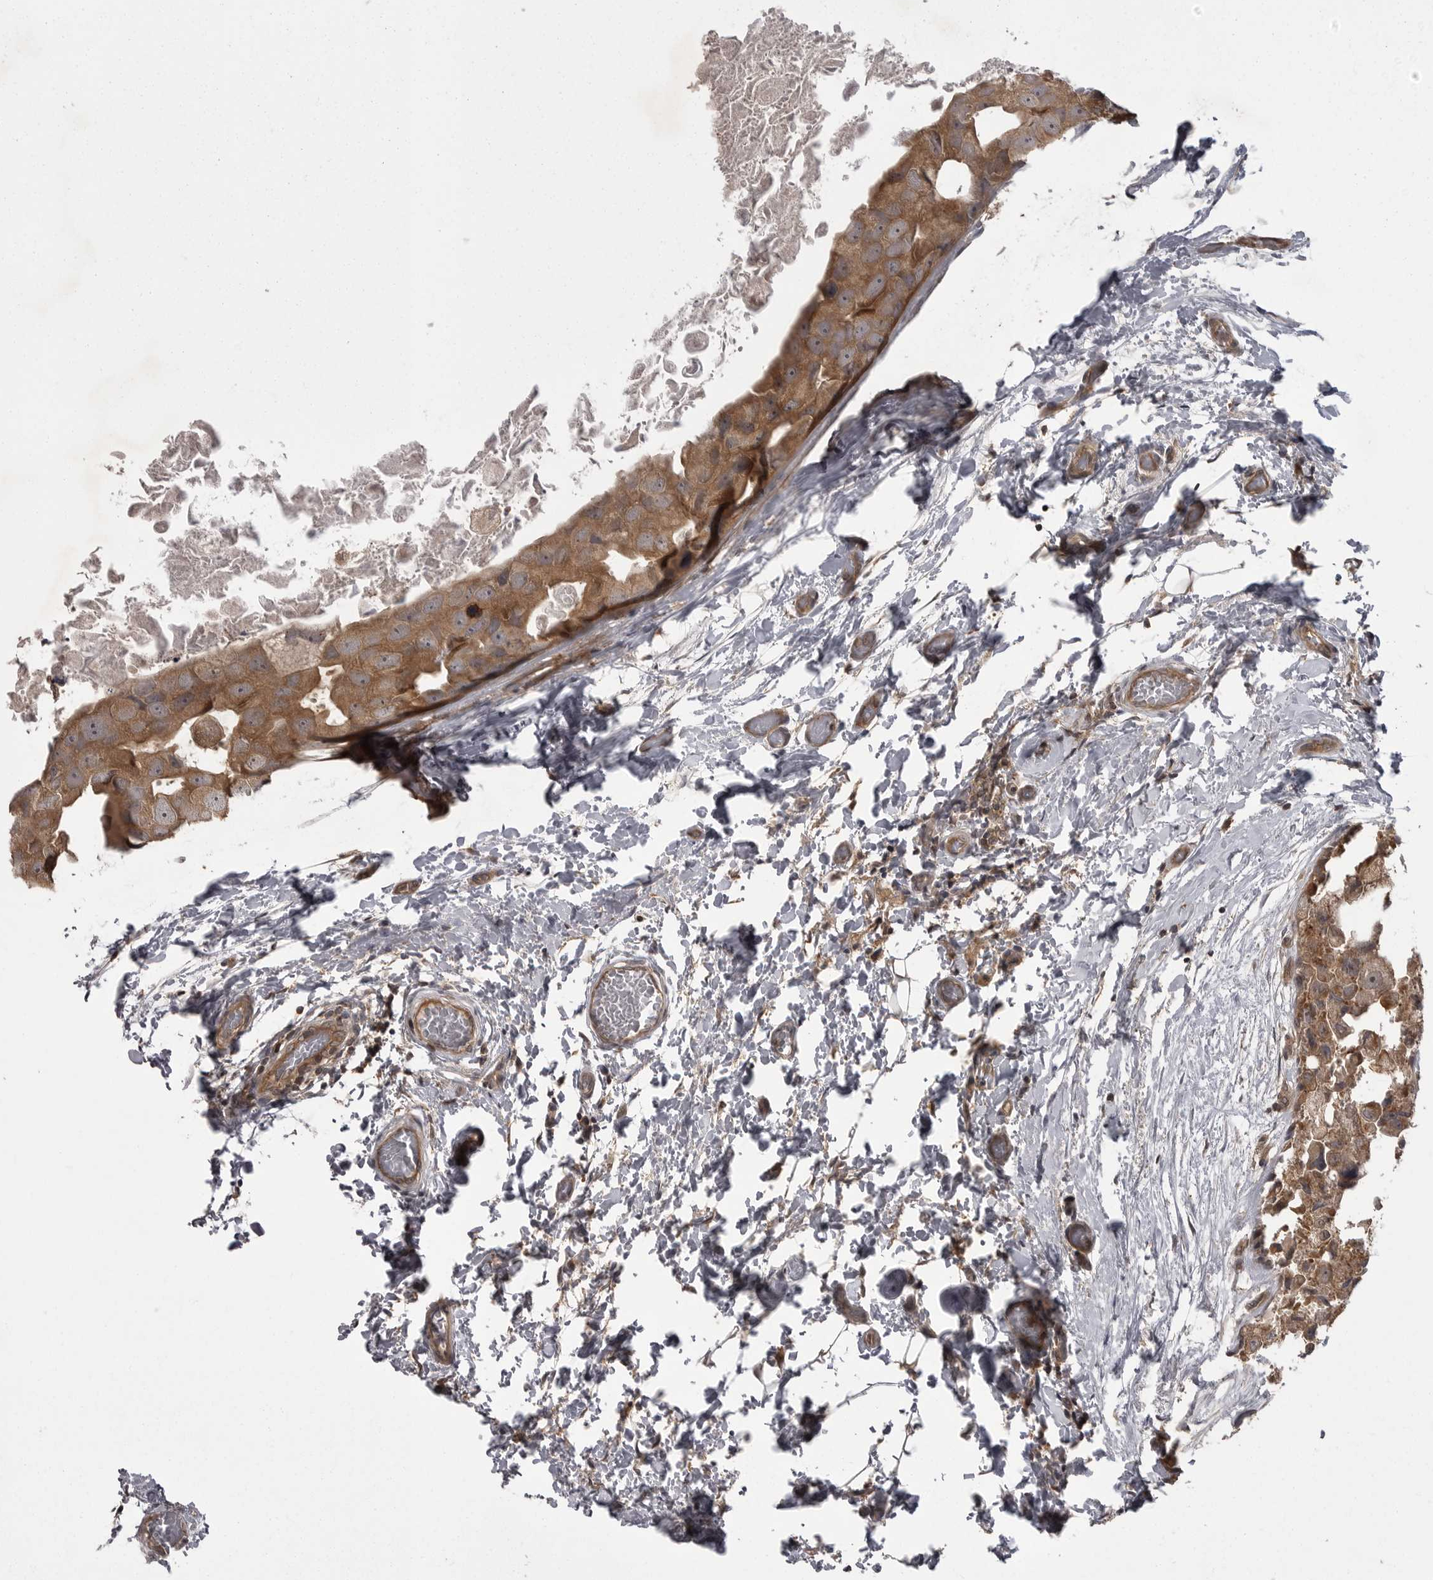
{"staining": {"intensity": "moderate", "quantity": ">75%", "location": "cytoplasmic/membranous"}, "tissue": "breast cancer", "cell_type": "Tumor cells", "image_type": "cancer", "snomed": [{"axis": "morphology", "description": "Duct carcinoma"}, {"axis": "topography", "description": "Breast"}], "caption": "Human breast infiltrating ductal carcinoma stained with a protein marker reveals moderate staining in tumor cells.", "gene": "STK24", "patient": {"sex": "female", "age": 62}}